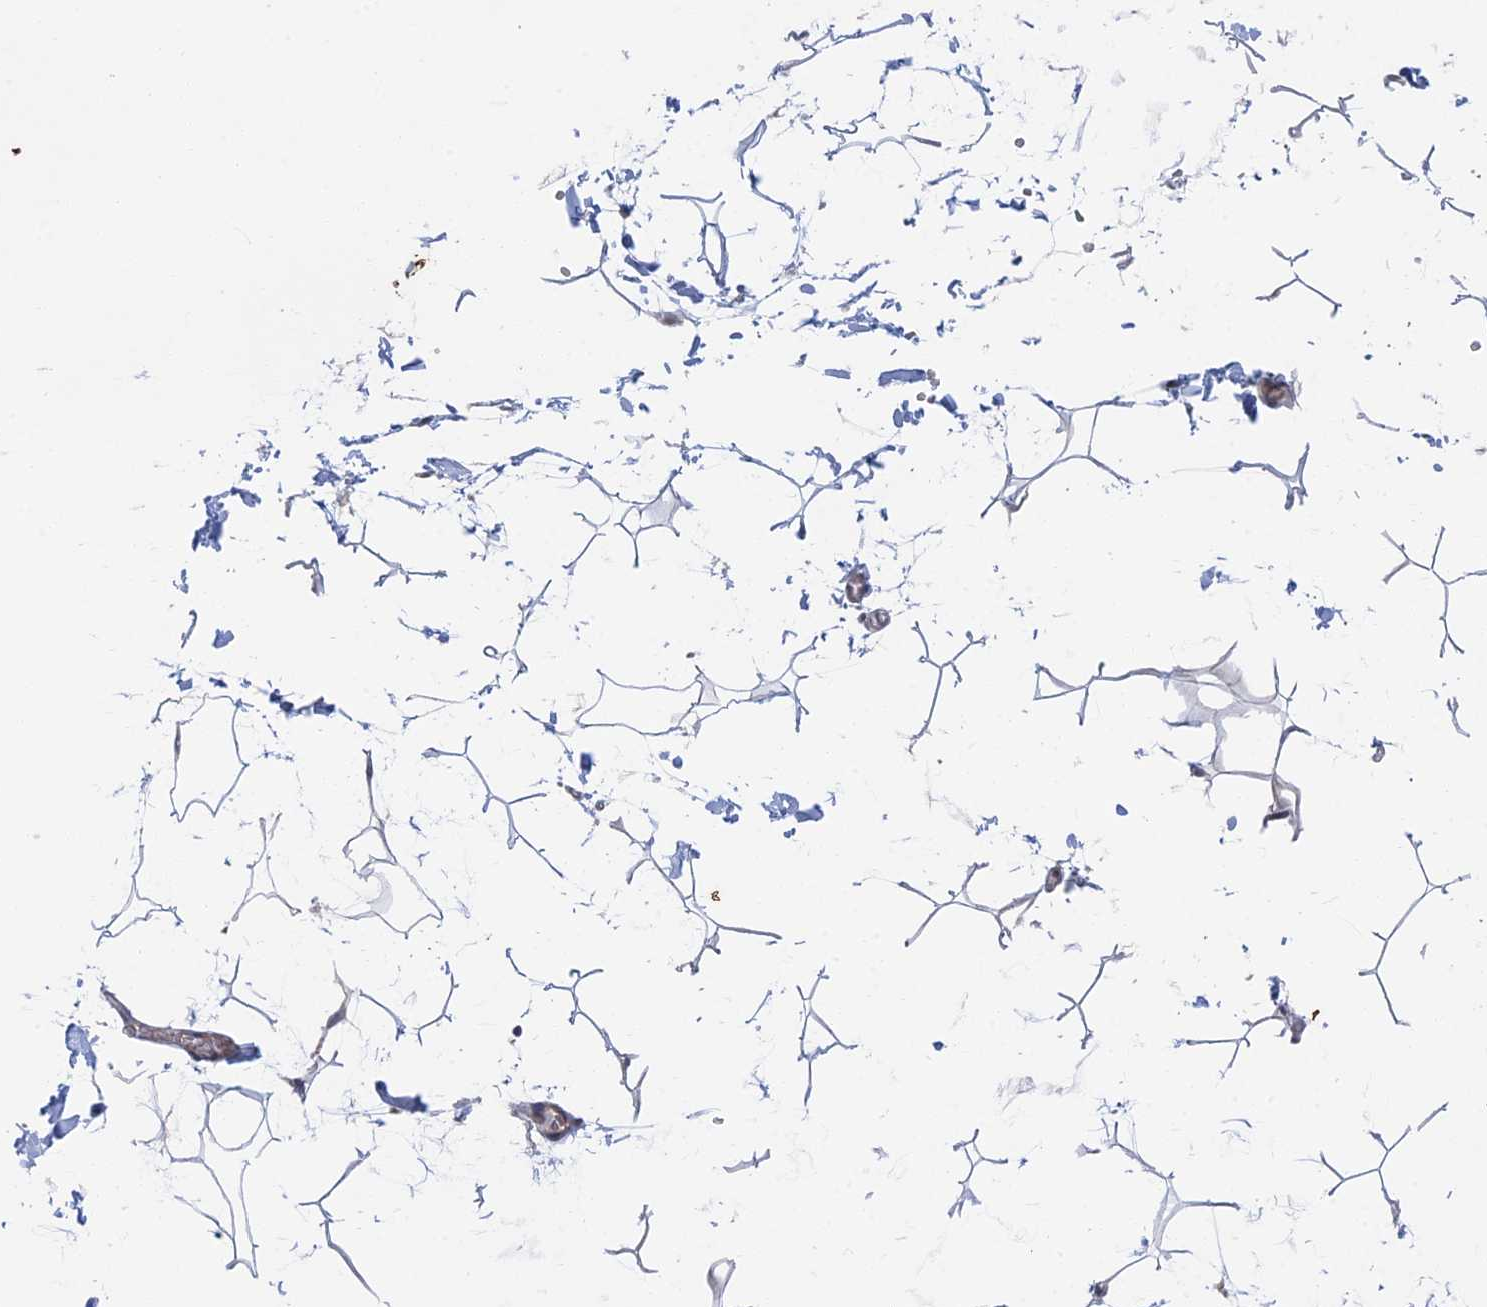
{"staining": {"intensity": "weak", "quantity": "25%-75%", "location": "cytoplasmic/membranous"}, "tissue": "adipose tissue", "cell_type": "Adipocytes", "image_type": "normal", "snomed": [{"axis": "morphology", "description": "Normal tissue, NOS"}, {"axis": "topography", "description": "Gallbladder"}, {"axis": "topography", "description": "Peripheral nerve tissue"}], "caption": "Immunohistochemistry staining of normal adipose tissue, which shows low levels of weak cytoplasmic/membranous expression in about 25%-75% of adipocytes indicating weak cytoplasmic/membranous protein staining. The staining was performed using DAB (3,3'-diaminobenzidine) (brown) for protein detection and nuclei were counterstained in hematoxylin (blue).", "gene": "IL7", "patient": {"sex": "male", "age": 38}}